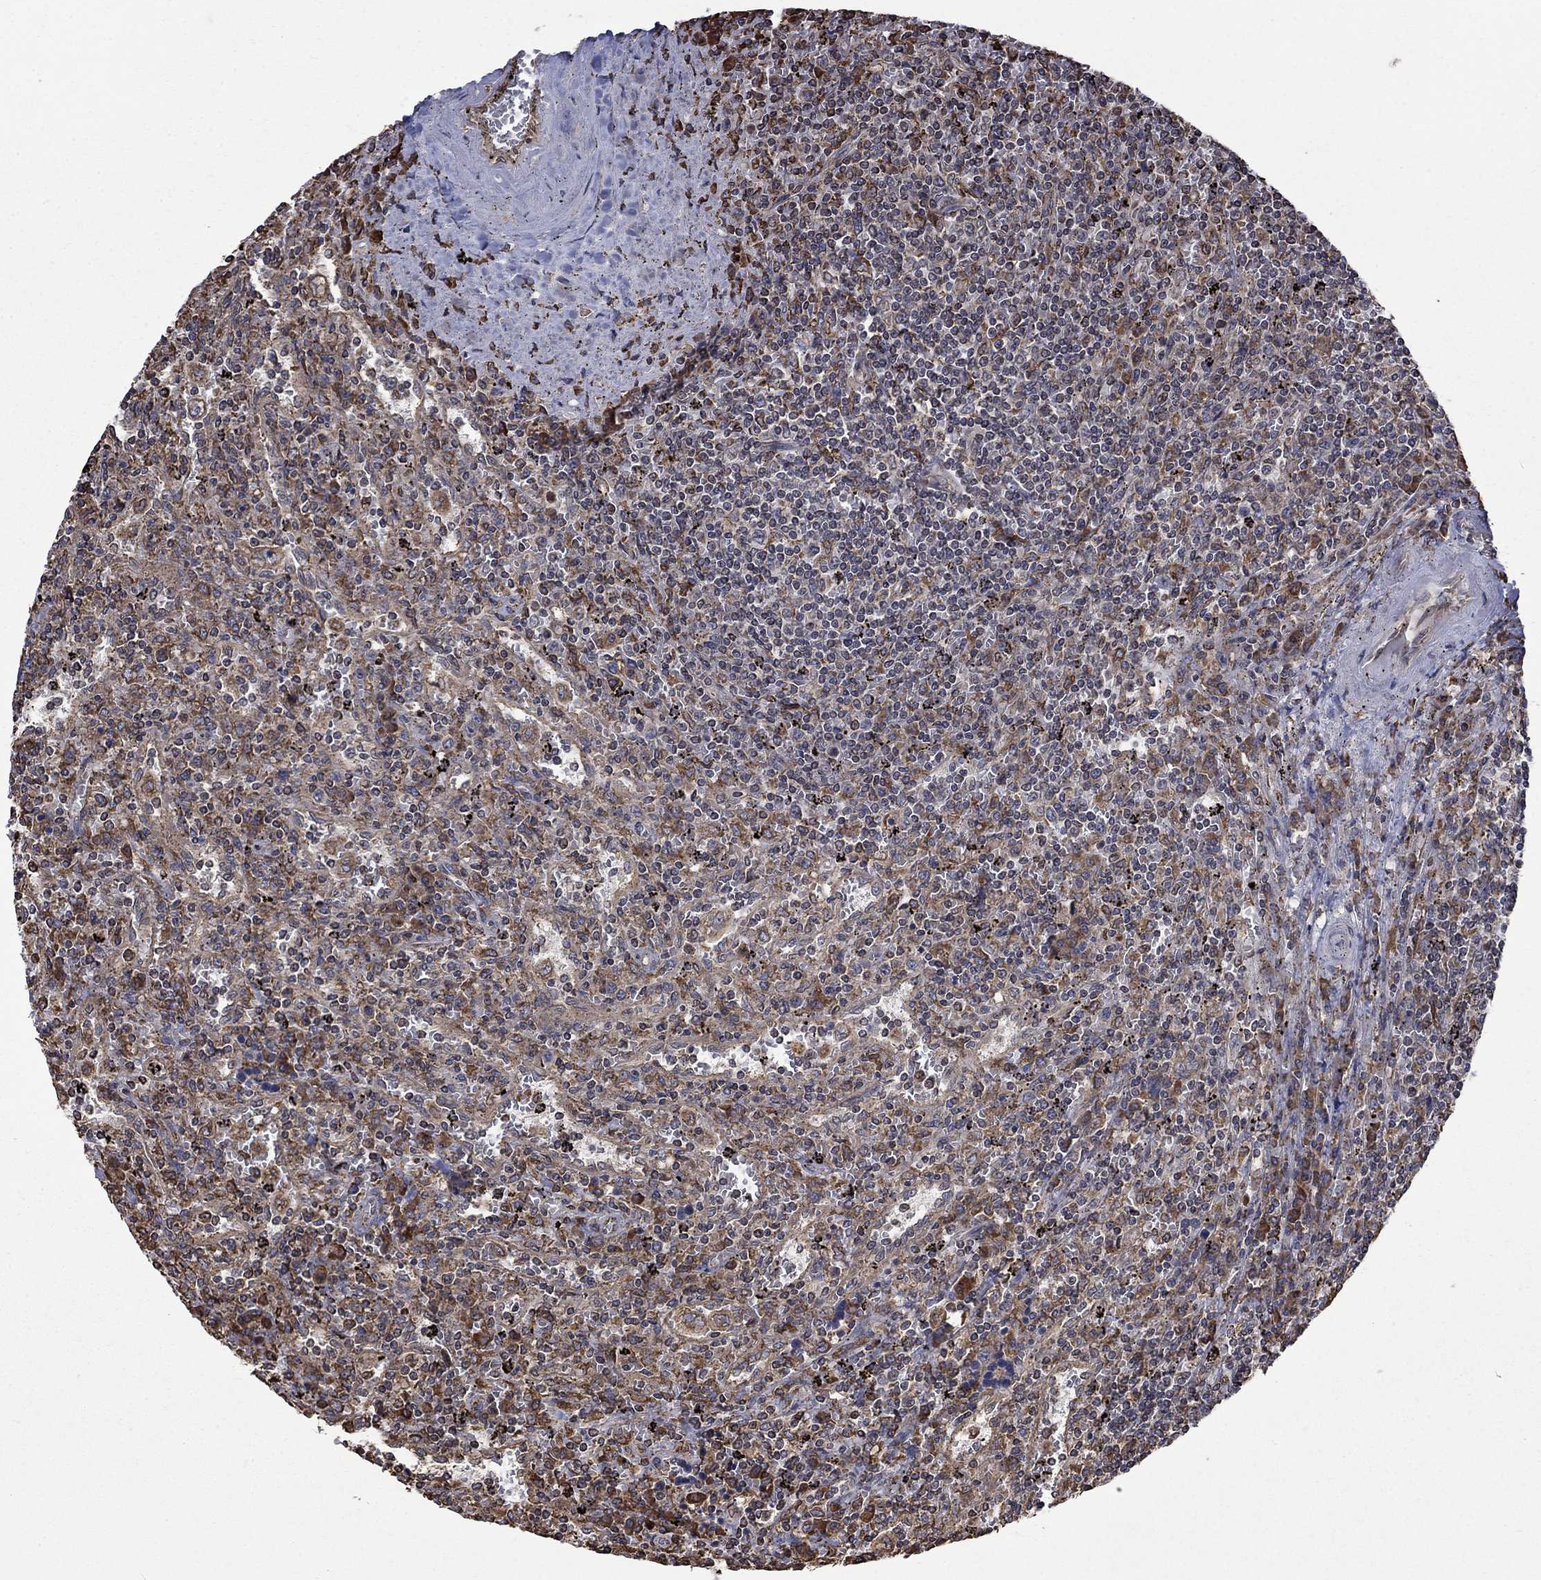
{"staining": {"intensity": "moderate", "quantity": "<25%", "location": "cytoplasmic/membranous"}, "tissue": "lymphoma", "cell_type": "Tumor cells", "image_type": "cancer", "snomed": [{"axis": "morphology", "description": "Malignant lymphoma, non-Hodgkin's type, Low grade"}, {"axis": "topography", "description": "Spleen"}], "caption": "The photomicrograph reveals immunohistochemical staining of lymphoma. There is moderate cytoplasmic/membranous staining is identified in about <25% of tumor cells. The staining is performed using DAB brown chromogen to label protein expression. The nuclei are counter-stained blue using hematoxylin.", "gene": "ESRRA", "patient": {"sex": "male", "age": 62}}